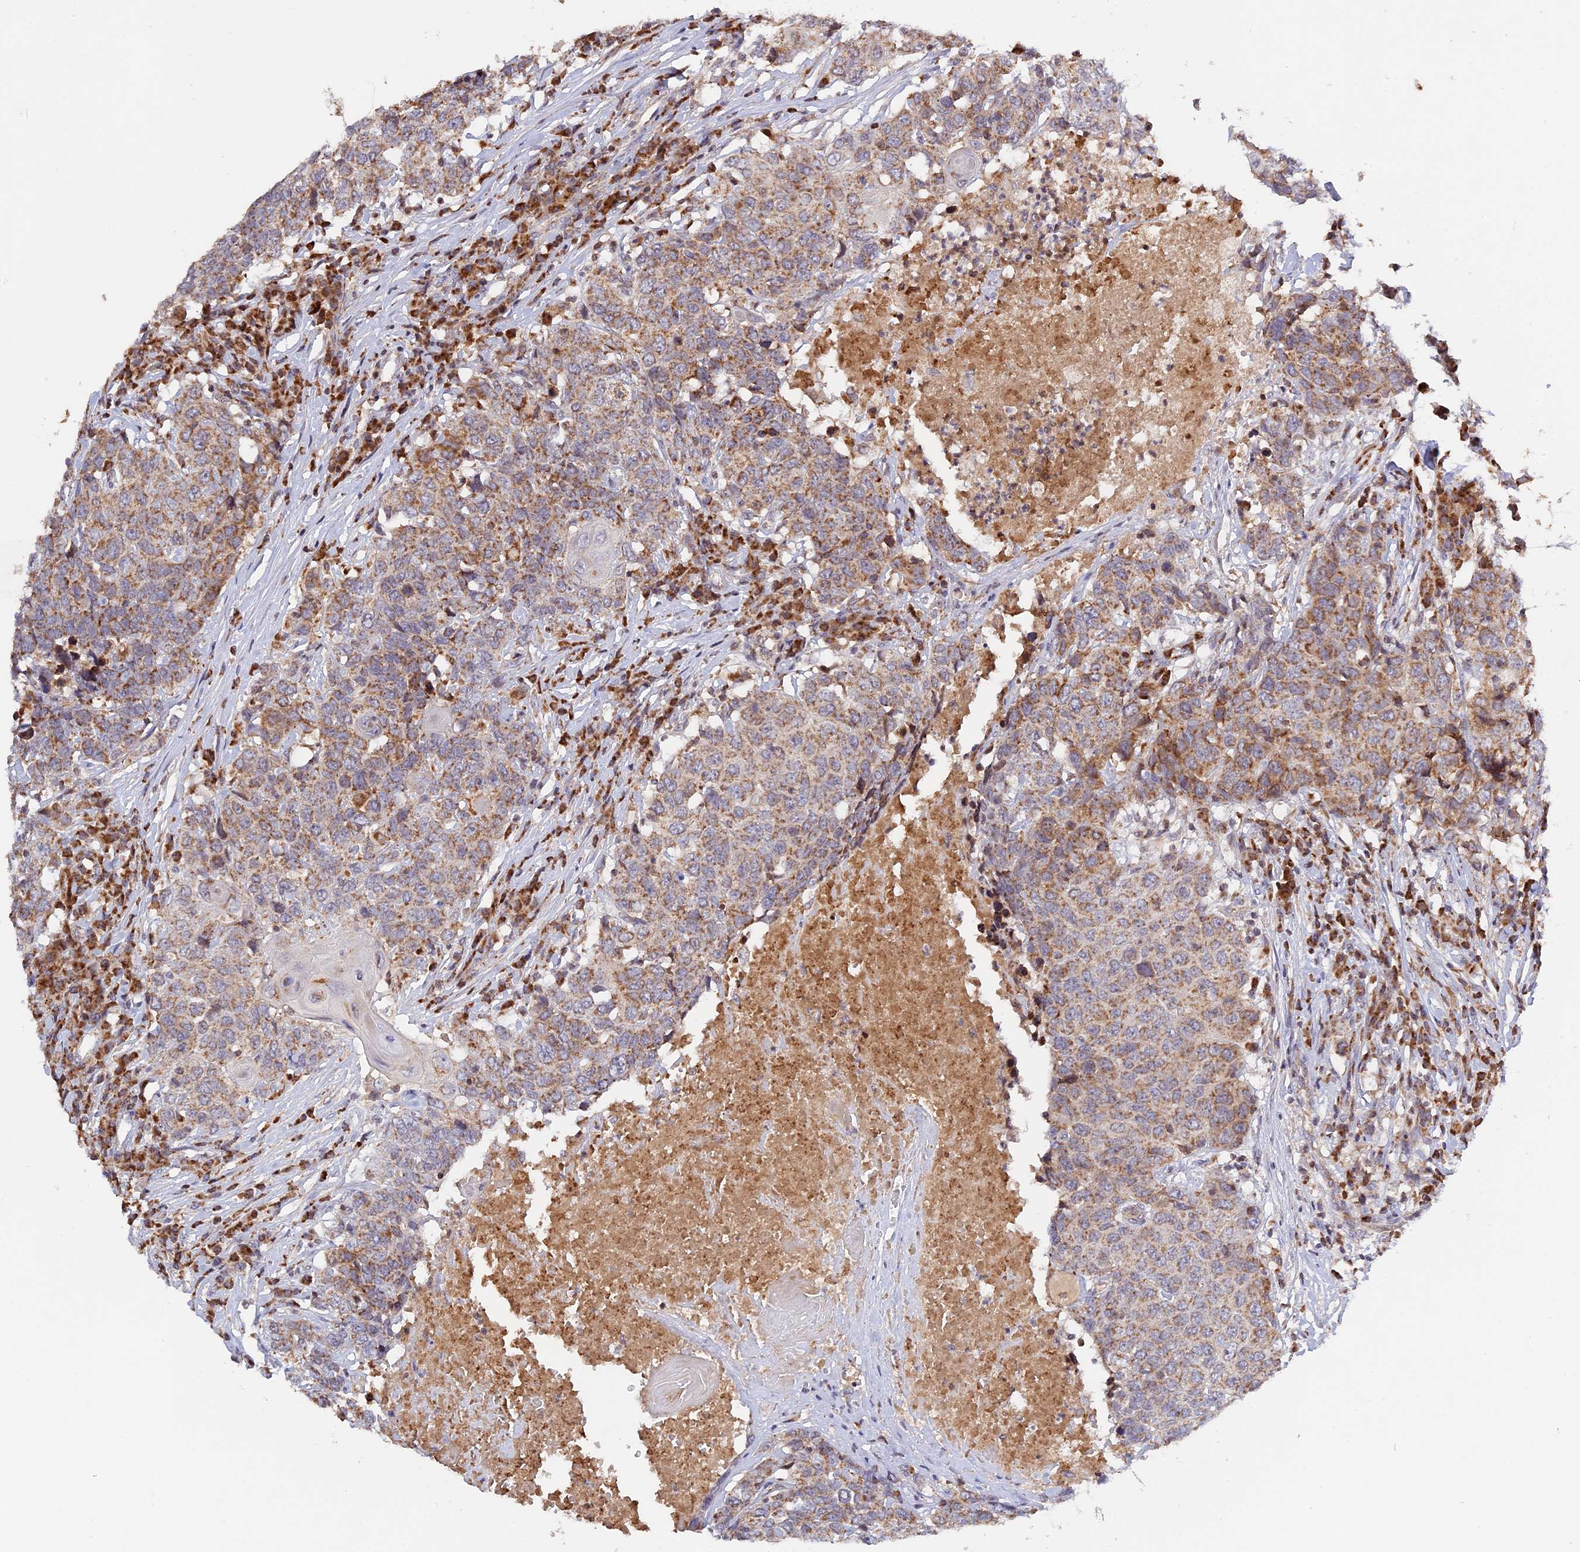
{"staining": {"intensity": "weak", "quantity": "25%-75%", "location": "cytoplasmic/membranous"}, "tissue": "head and neck cancer", "cell_type": "Tumor cells", "image_type": "cancer", "snomed": [{"axis": "morphology", "description": "Squamous cell carcinoma, NOS"}, {"axis": "topography", "description": "Head-Neck"}], "caption": "Tumor cells reveal low levels of weak cytoplasmic/membranous expression in approximately 25%-75% of cells in human head and neck cancer.", "gene": "MPV17L", "patient": {"sex": "male", "age": 66}}